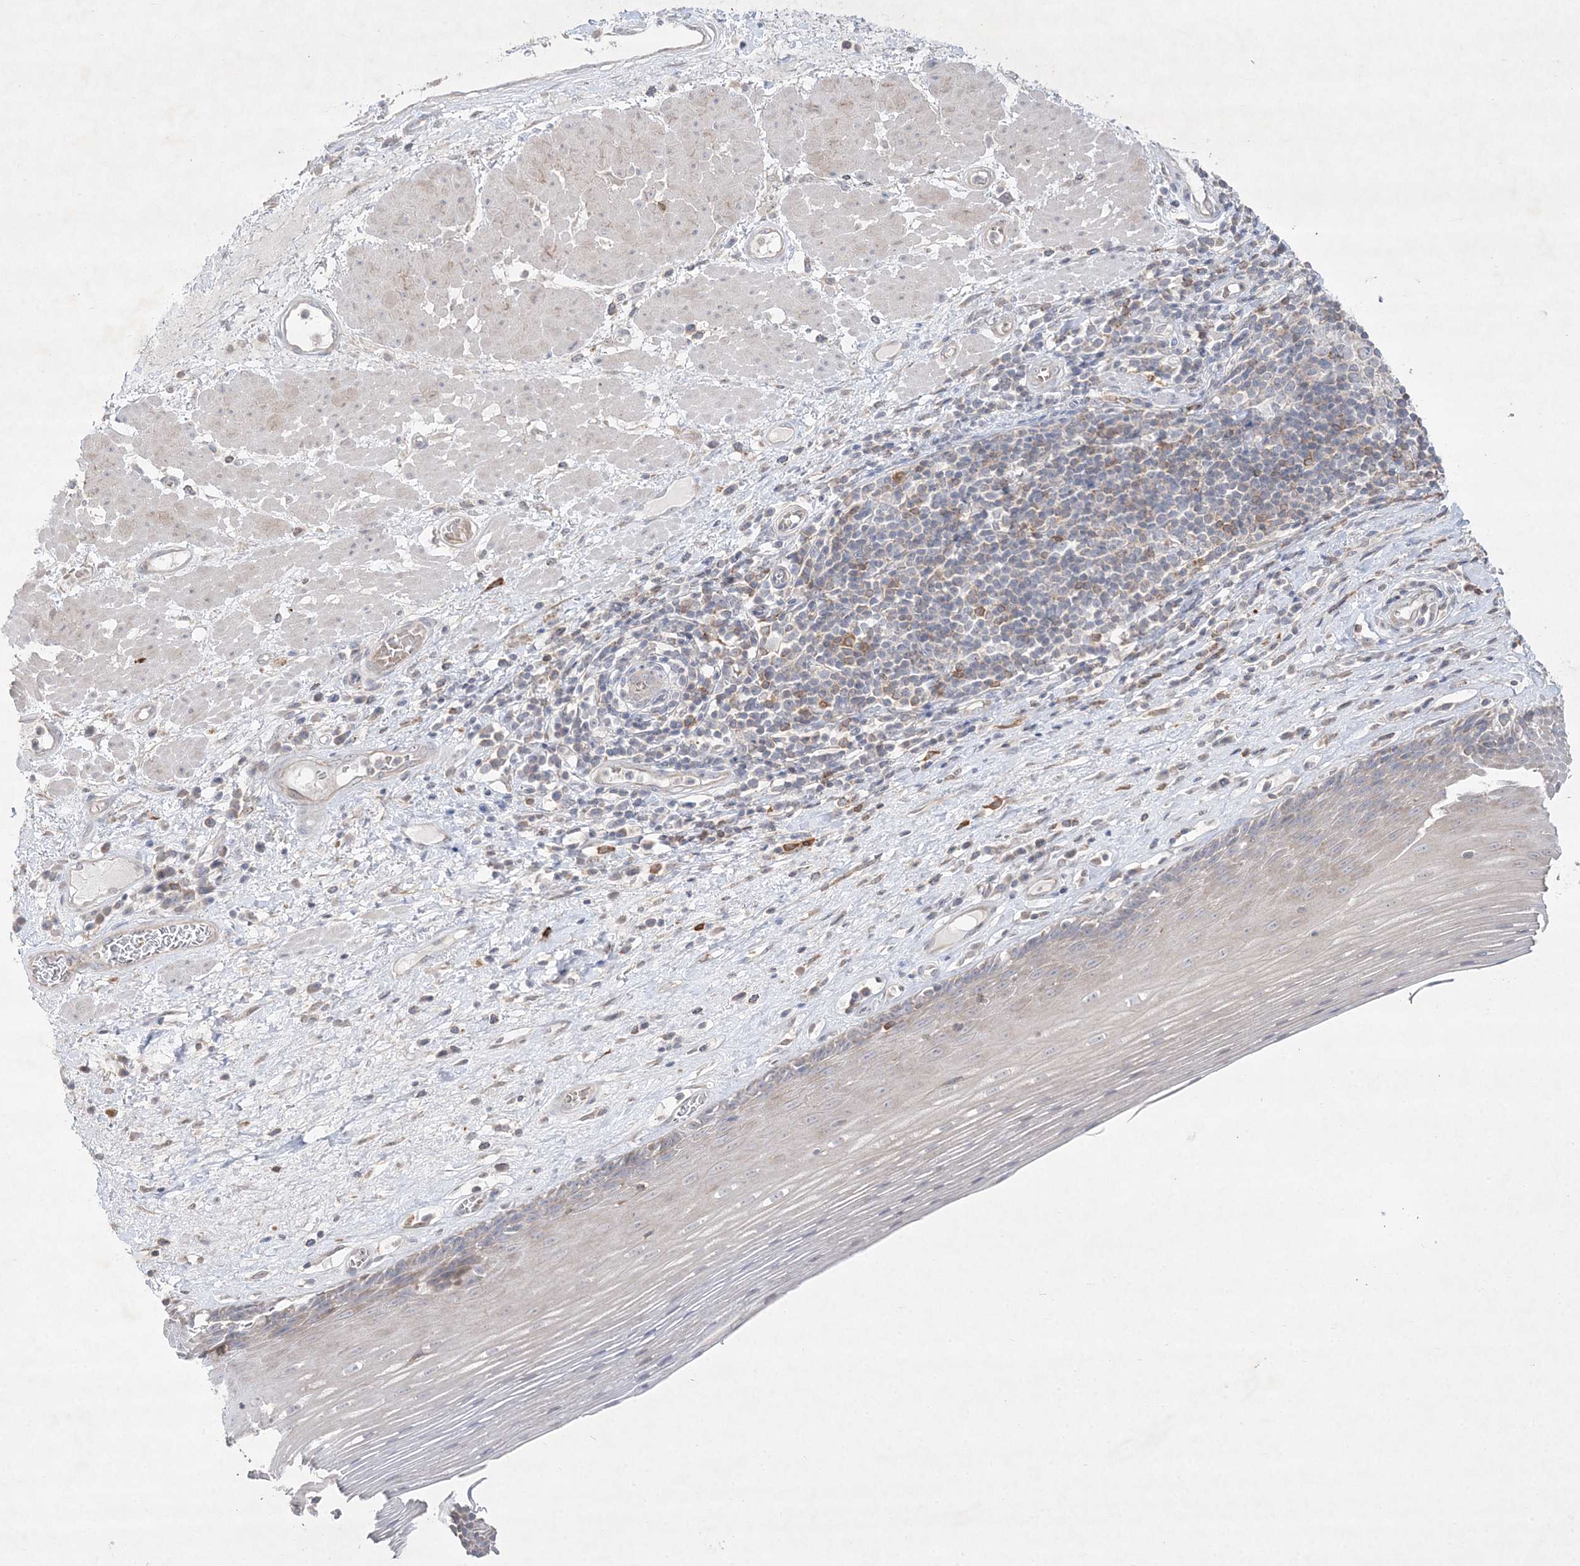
{"staining": {"intensity": "weak", "quantity": "<25%", "location": "cytoplasmic/membranous"}, "tissue": "esophagus", "cell_type": "Squamous epithelial cells", "image_type": "normal", "snomed": [{"axis": "morphology", "description": "Normal tissue, NOS"}, {"axis": "topography", "description": "Esophagus"}], "caption": "A high-resolution photomicrograph shows IHC staining of unremarkable esophagus, which displays no significant positivity in squamous epithelial cells.", "gene": "CLNK", "patient": {"sex": "male", "age": 62}}